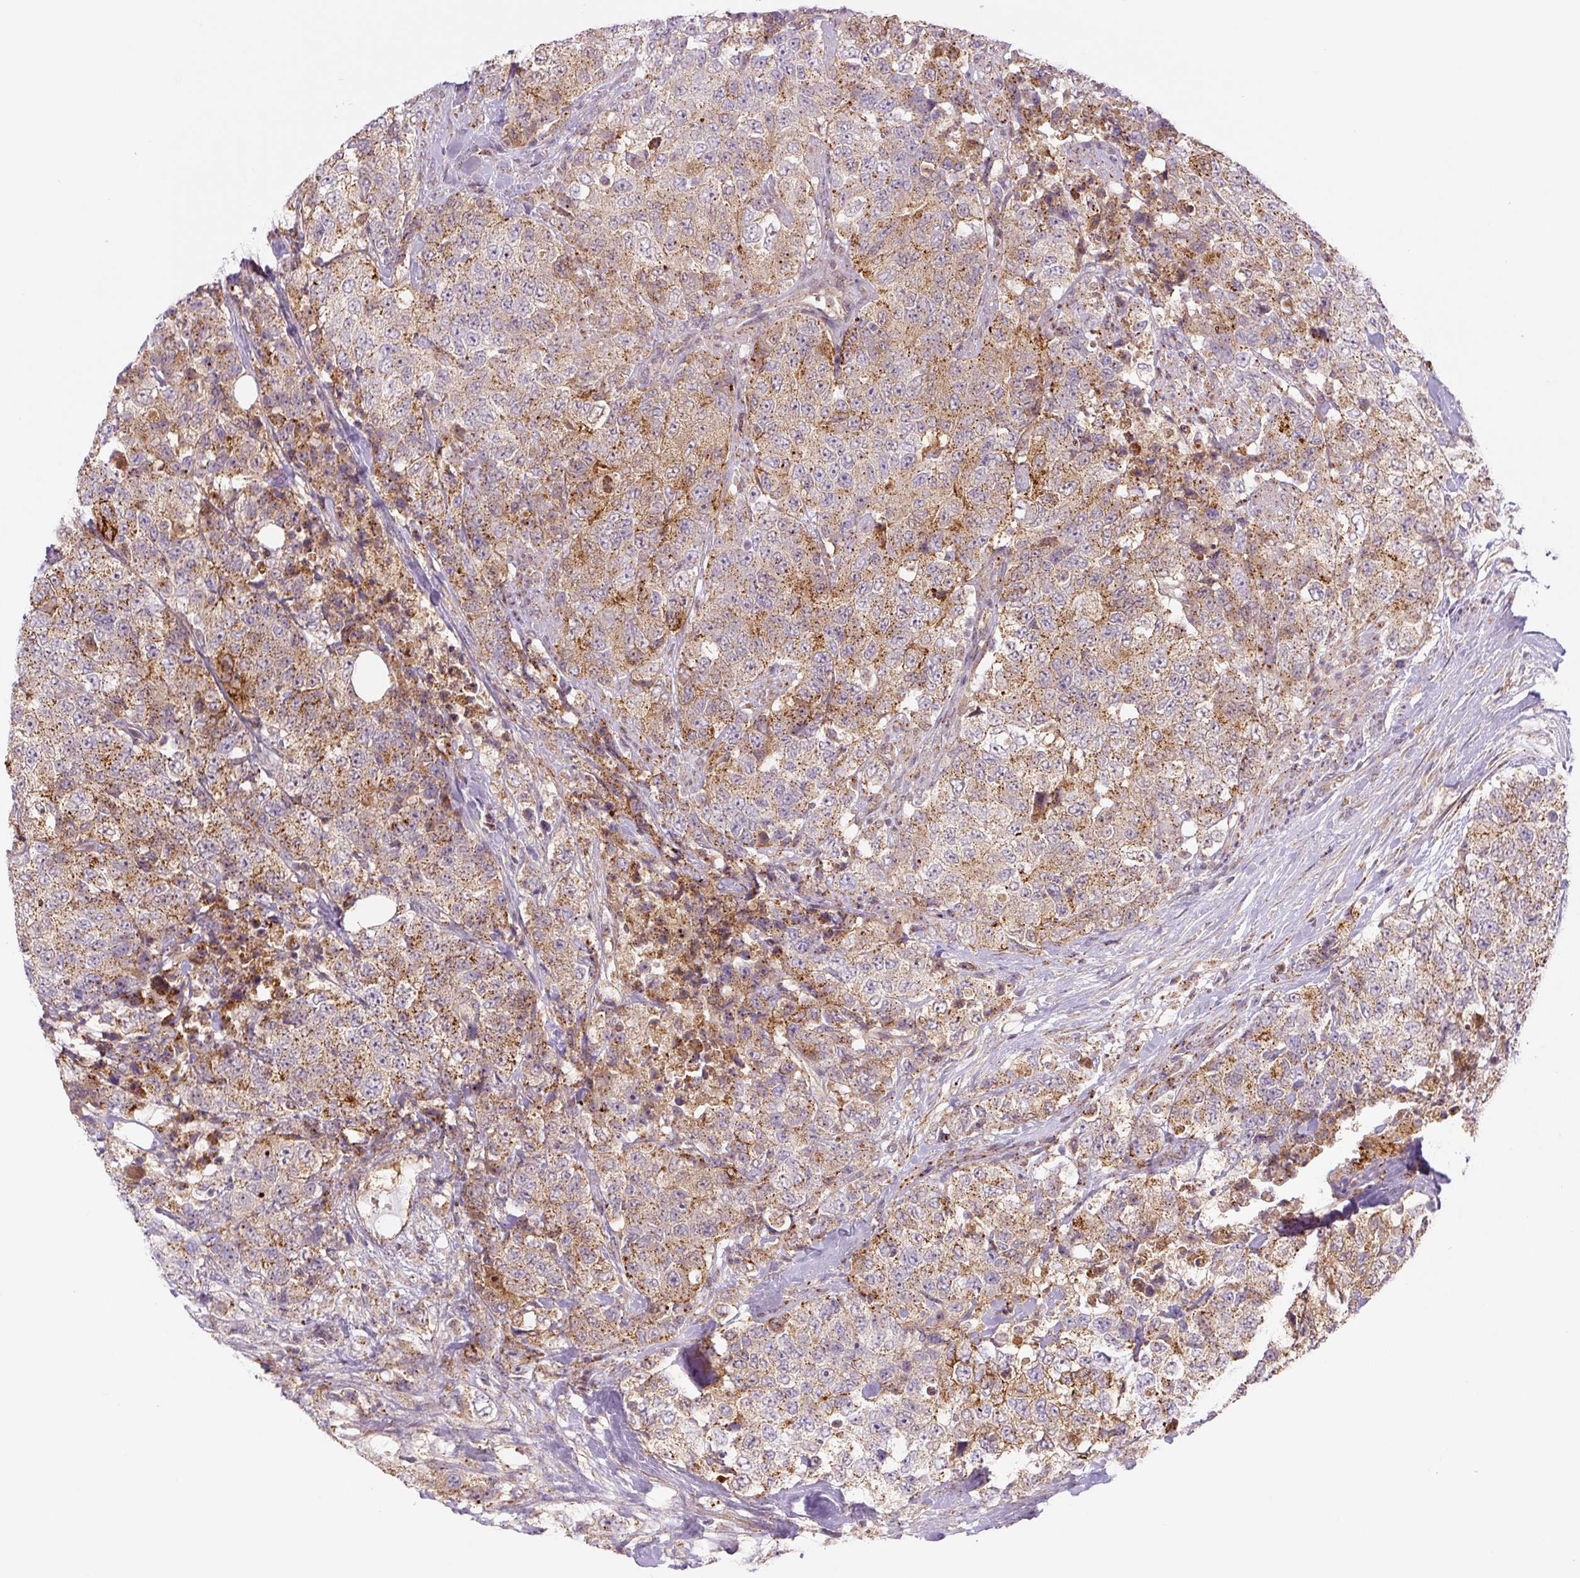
{"staining": {"intensity": "moderate", "quantity": "25%-75%", "location": "cytoplasmic/membranous"}, "tissue": "urothelial cancer", "cell_type": "Tumor cells", "image_type": "cancer", "snomed": [{"axis": "morphology", "description": "Urothelial carcinoma, High grade"}, {"axis": "topography", "description": "Urinary bladder"}], "caption": "Approximately 25%-75% of tumor cells in urothelial cancer reveal moderate cytoplasmic/membranous protein positivity as visualized by brown immunohistochemical staining.", "gene": "ZSWIM7", "patient": {"sex": "female", "age": 78}}